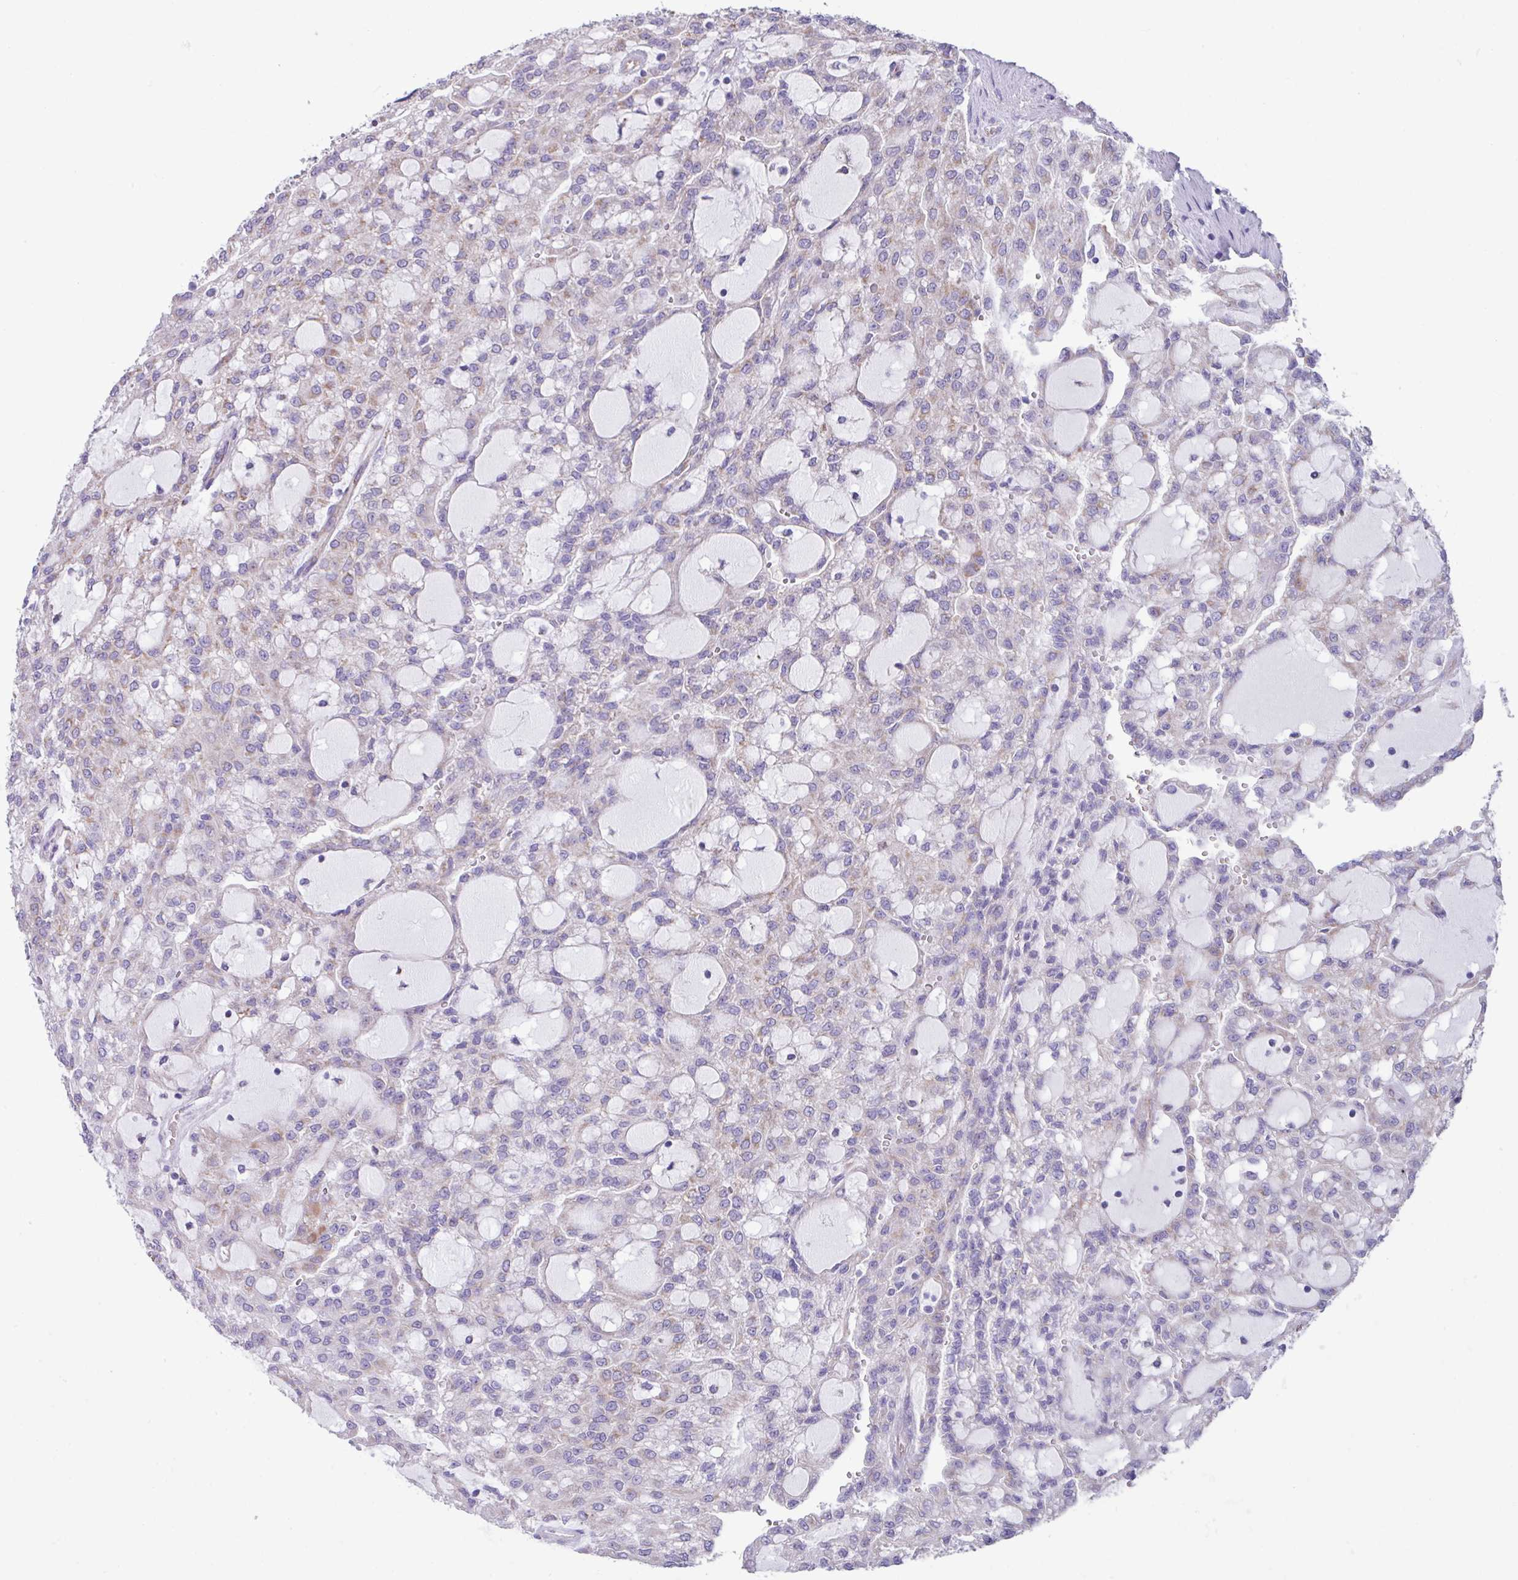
{"staining": {"intensity": "negative", "quantity": "none", "location": "none"}, "tissue": "renal cancer", "cell_type": "Tumor cells", "image_type": "cancer", "snomed": [{"axis": "morphology", "description": "Adenocarcinoma, NOS"}, {"axis": "topography", "description": "Kidney"}], "caption": "The micrograph shows no significant staining in tumor cells of renal cancer.", "gene": "OTULIN", "patient": {"sex": "male", "age": 63}}